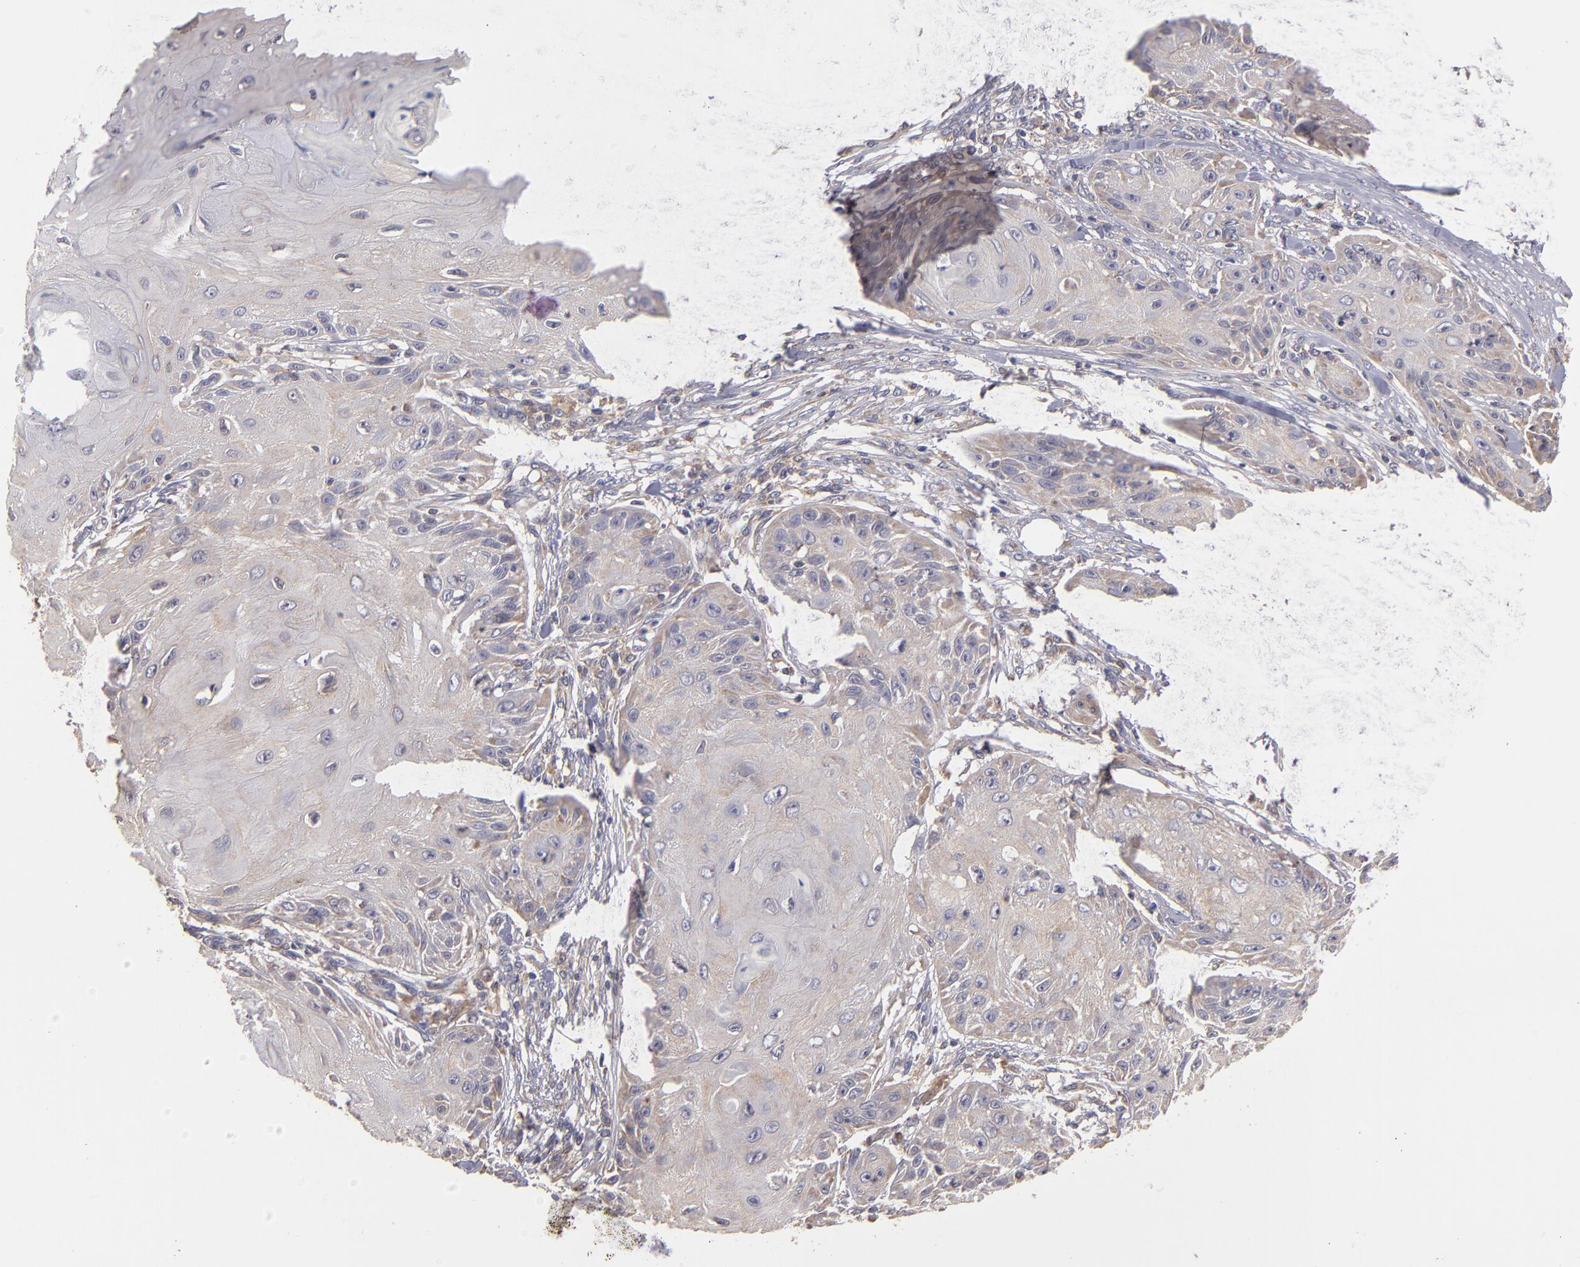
{"staining": {"intensity": "weak", "quantity": ">75%", "location": "cytoplasmic/membranous"}, "tissue": "skin cancer", "cell_type": "Tumor cells", "image_type": "cancer", "snomed": [{"axis": "morphology", "description": "Squamous cell carcinoma, NOS"}, {"axis": "topography", "description": "Skin"}], "caption": "Immunohistochemical staining of squamous cell carcinoma (skin) displays low levels of weak cytoplasmic/membranous protein positivity in approximately >75% of tumor cells.", "gene": "MTHFD1", "patient": {"sex": "female", "age": 88}}